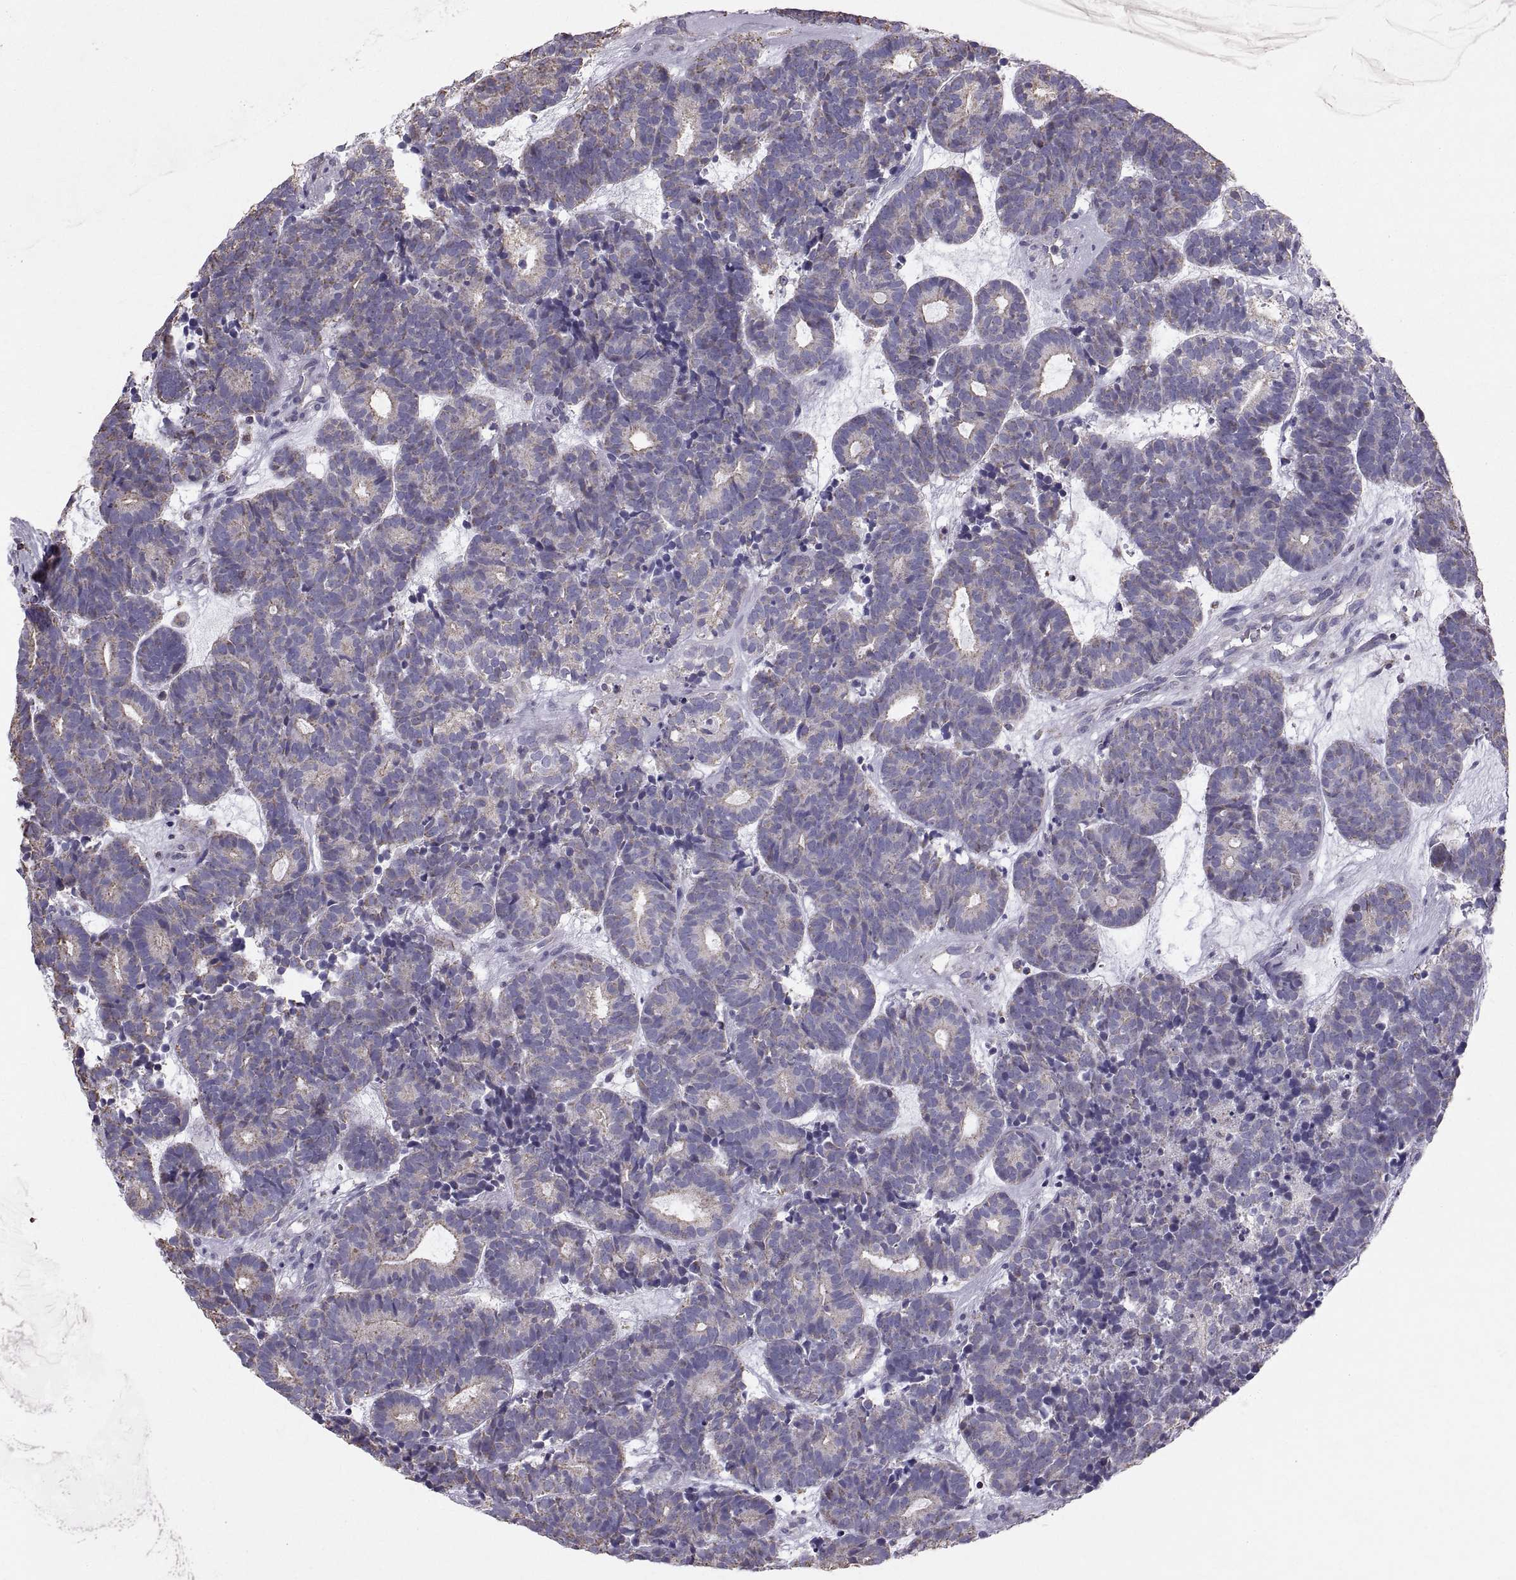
{"staining": {"intensity": "negative", "quantity": "none", "location": "none"}, "tissue": "head and neck cancer", "cell_type": "Tumor cells", "image_type": "cancer", "snomed": [{"axis": "morphology", "description": "Adenocarcinoma, NOS"}, {"axis": "topography", "description": "Head-Neck"}], "caption": "Immunohistochemical staining of human head and neck cancer displays no significant positivity in tumor cells.", "gene": "STMND1", "patient": {"sex": "female", "age": 81}}